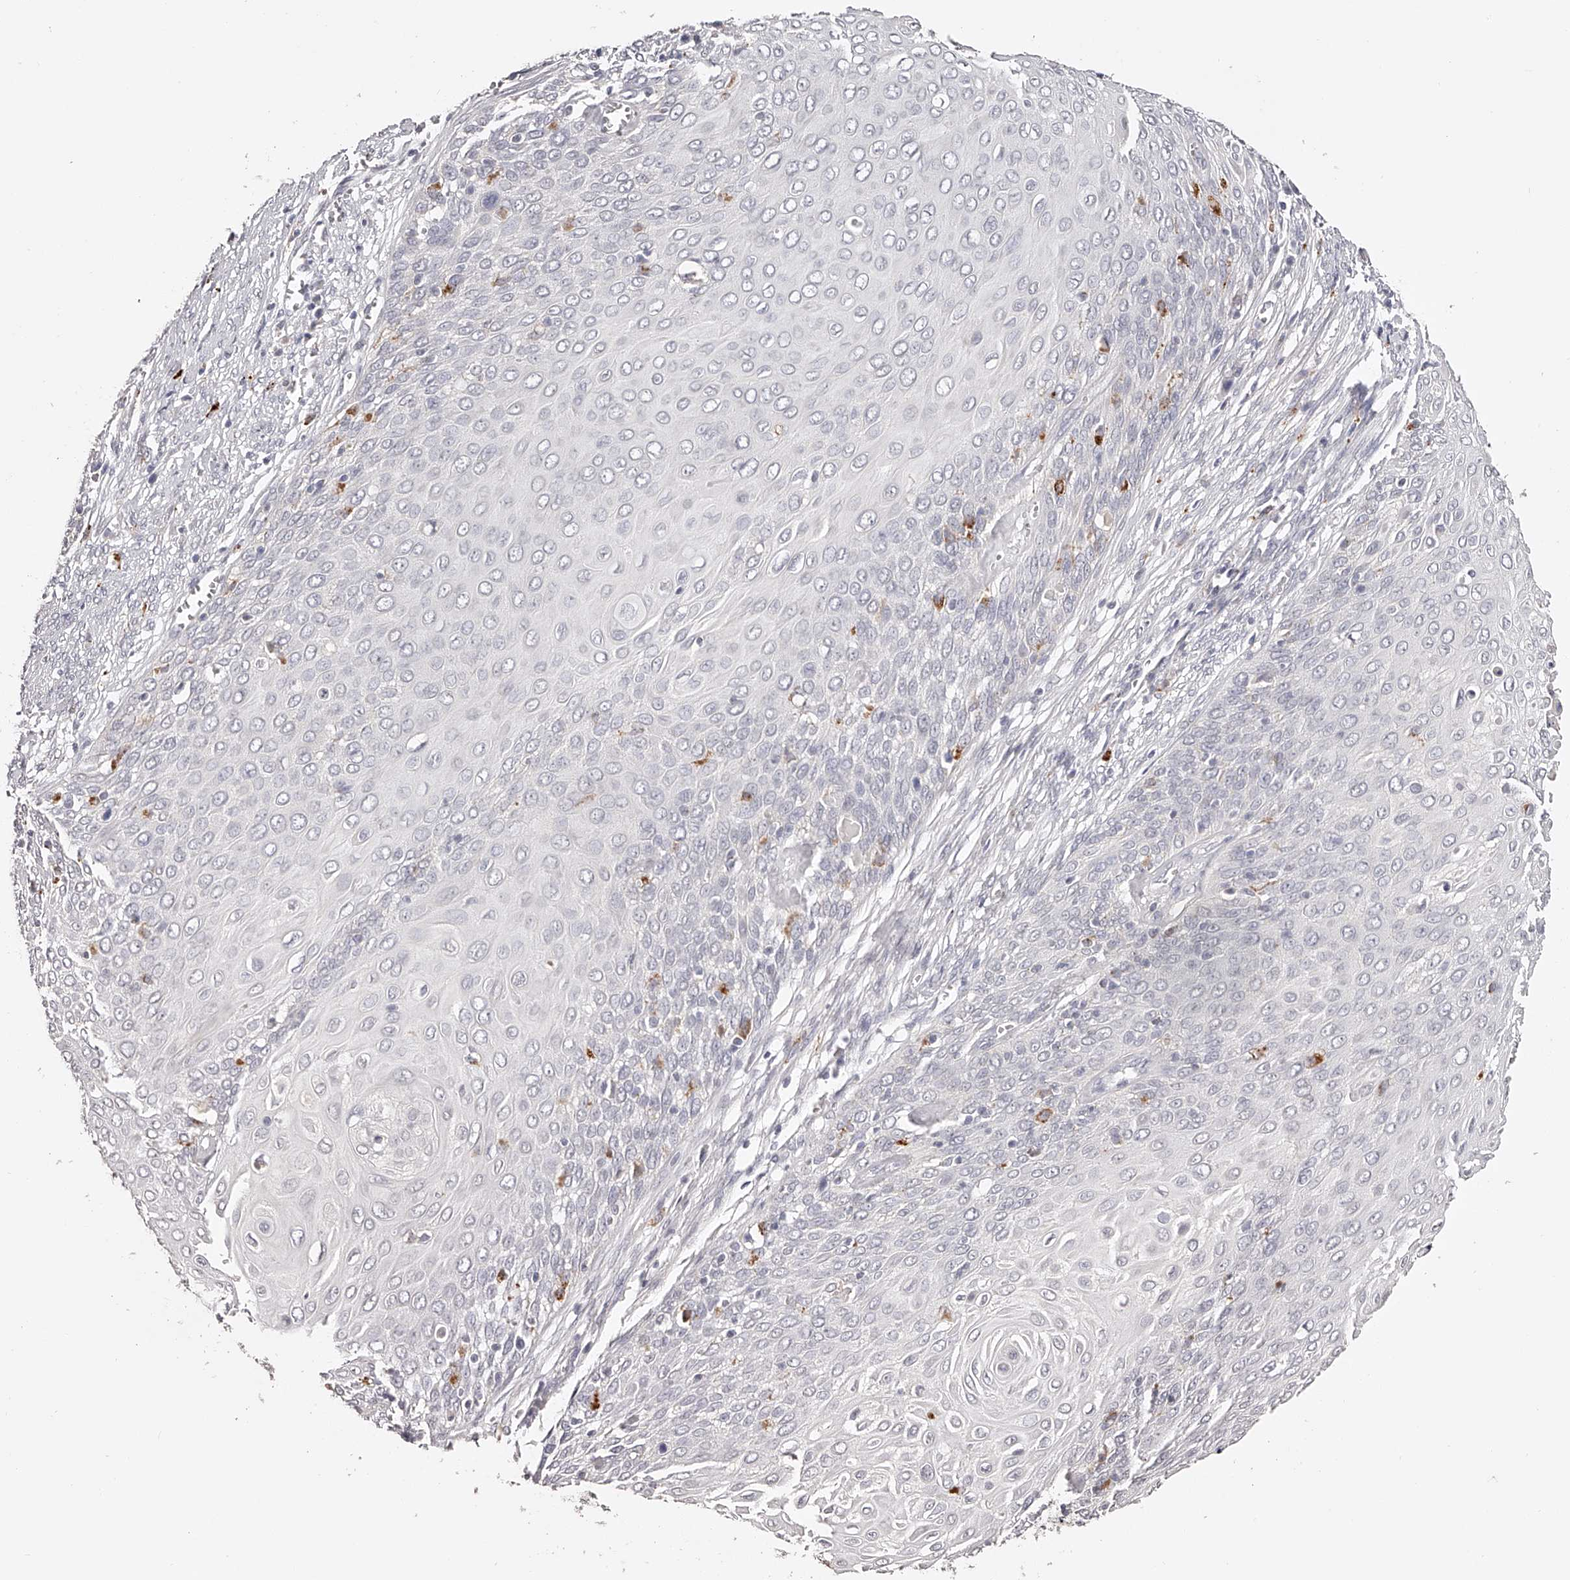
{"staining": {"intensity": "negative", "quantity": "none", "location": "none"}, "tissue": "cervical cancer", "cell_type": "Tumor cells", "image_type": "cancer", "snomed": [{"axis": "morphology", "description": "Squamous cell carcinoma, NOS"}, {"axis": "topography", "description": "Cervix"}], "caption": "IHC image of neoplastic tissue: cervical cancer stained with DAB demonstrates no significant protein positivity in tumor cells.", "gene": "SLC35D3", "patient": {"sex": "female", "age": 39}}